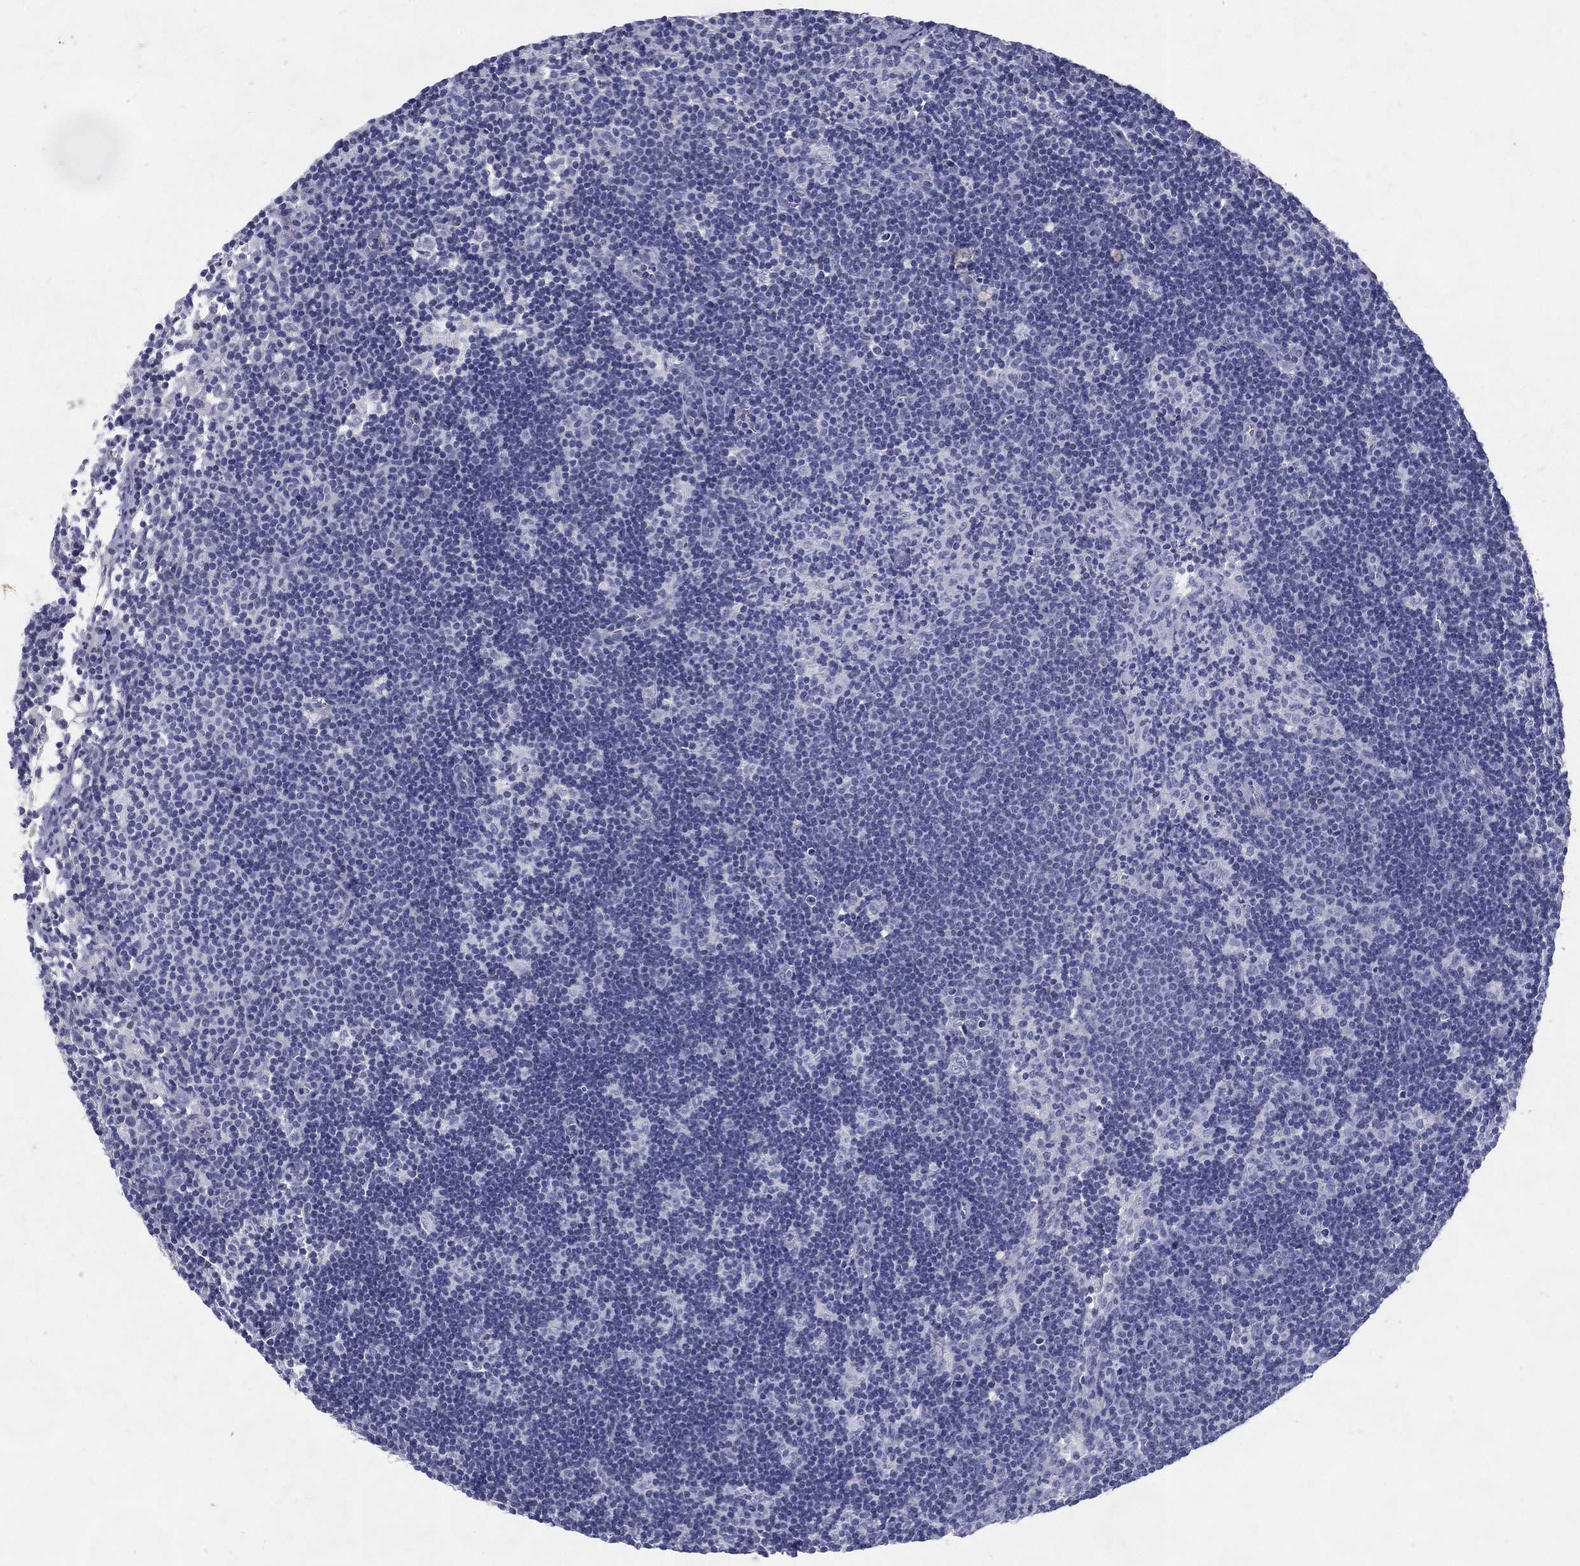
{"staining": {"intensity": "negative", "quantity": "none", "location": "none"}, "tissue": "lymph node", "cell_type": "Non-germinal center cells", "image_type": "normal", "snomed": [{"axis": "morphology", "description": "Normal tissue, NOS"}, {"axis": "topography", "description": "Lymph node"}], "caption": "High magnification brightfield microscopy of normal lymph node stained with DAB (brown) and counterstained with hematoxylin (blue): non-germinal center cells show no significant staining. (Brightfield microscopy of DAB immunohistochemistry (IHC) at high magnification).", "gene": "RGS13", "patient": {"sex": "female", "age": 34}}